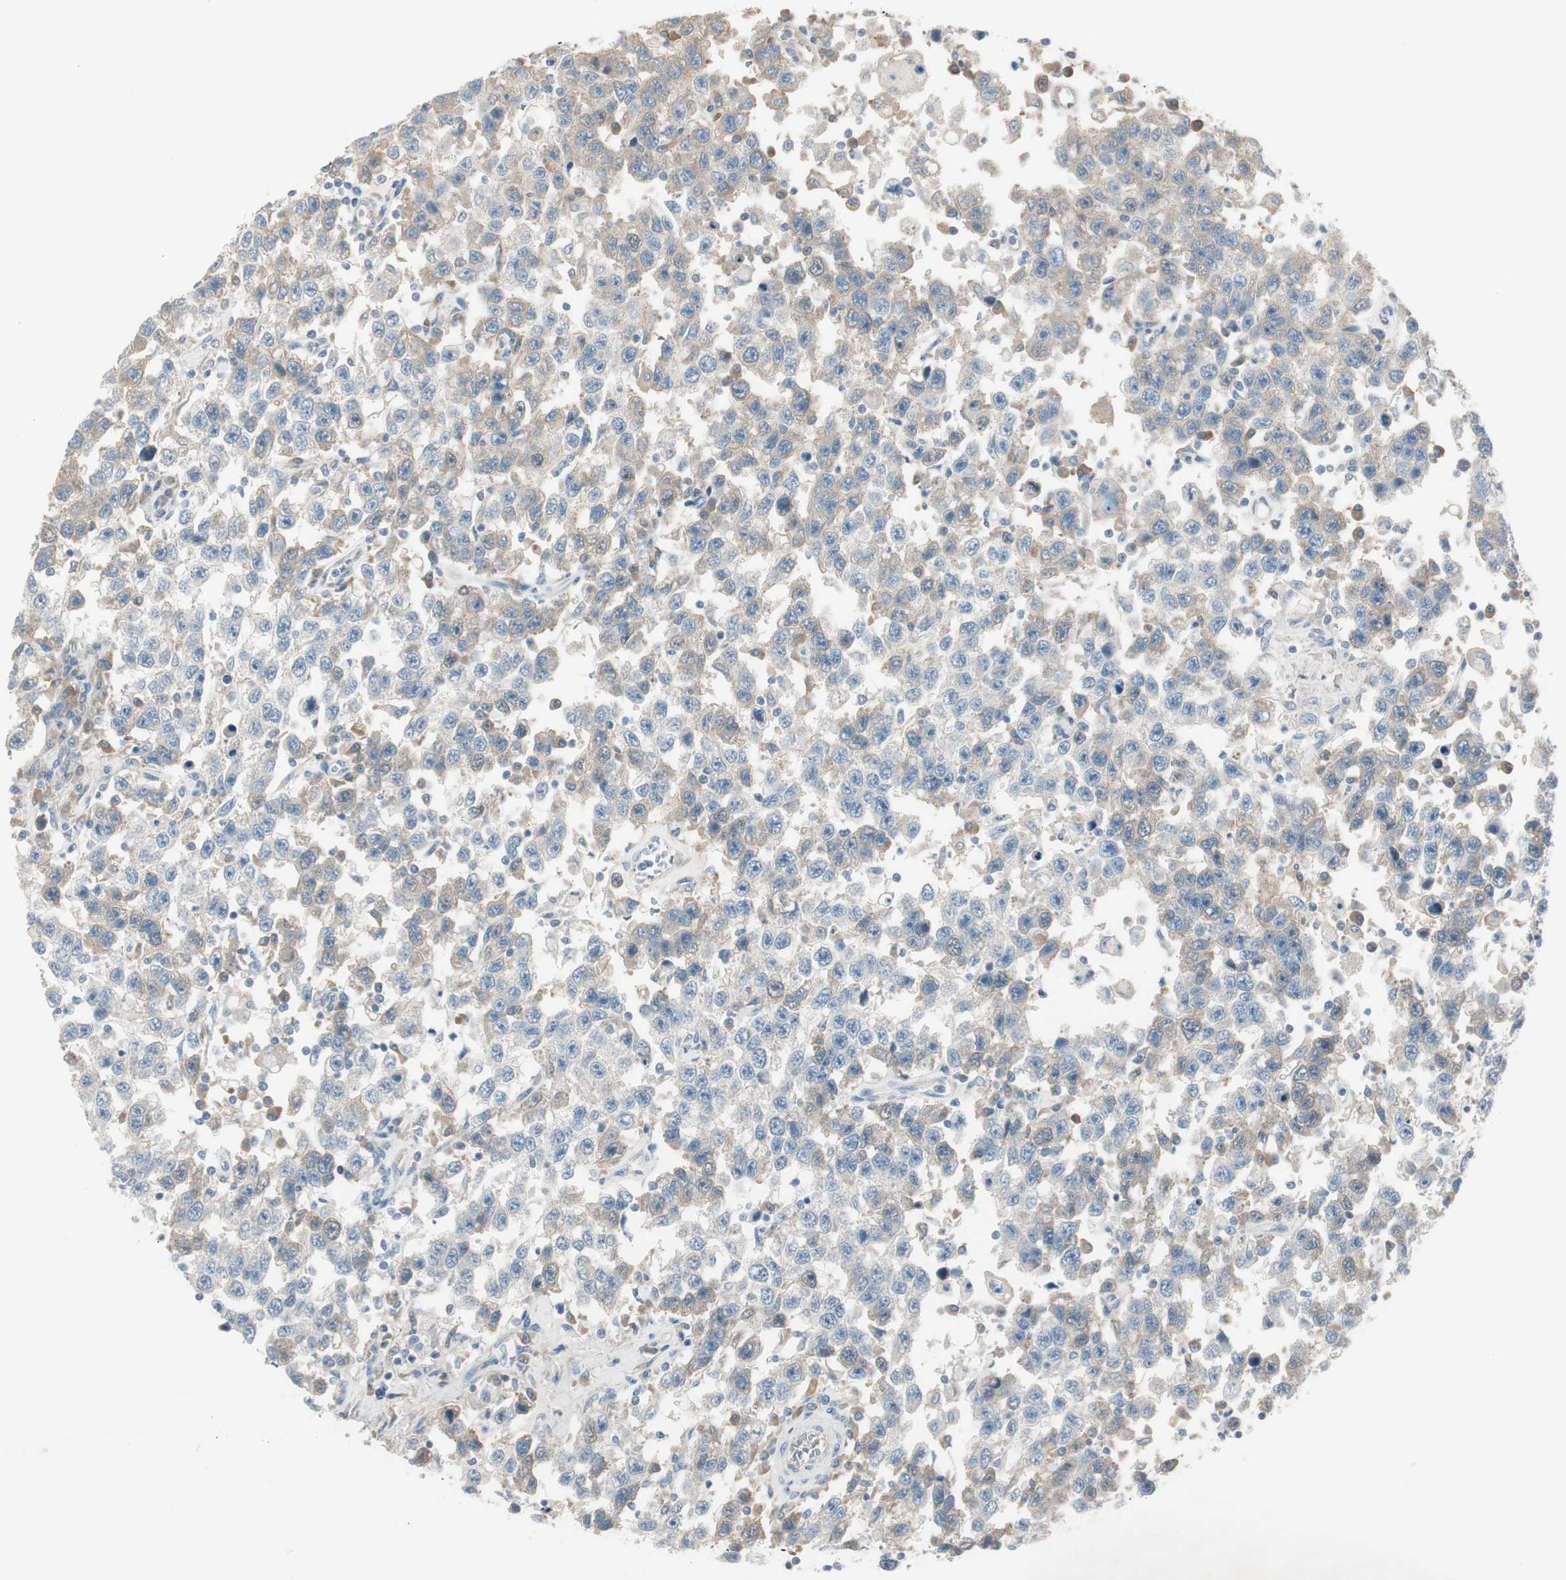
{"staining": {"intensity": "weak", "quantity": "25%-75%", "location": "cytoplasmic/membranous"}, "tissue": "testis cancer", "cell_type": "Tumor cells", "image_type": "cancer", "snomed": [{"axis": "morphology", "description": "Seminoma, NOS"}, {"axis": "topography", "description": "Testis"}], "caption": "This is an image of immunohistochemistry (IHC) staining of seminoma (testis), which shows weak staining in the cytoplasmic/membranous of tumor cells.", "gene": "MAPRE3", "patient": {"sex": "male", "age": 41}}